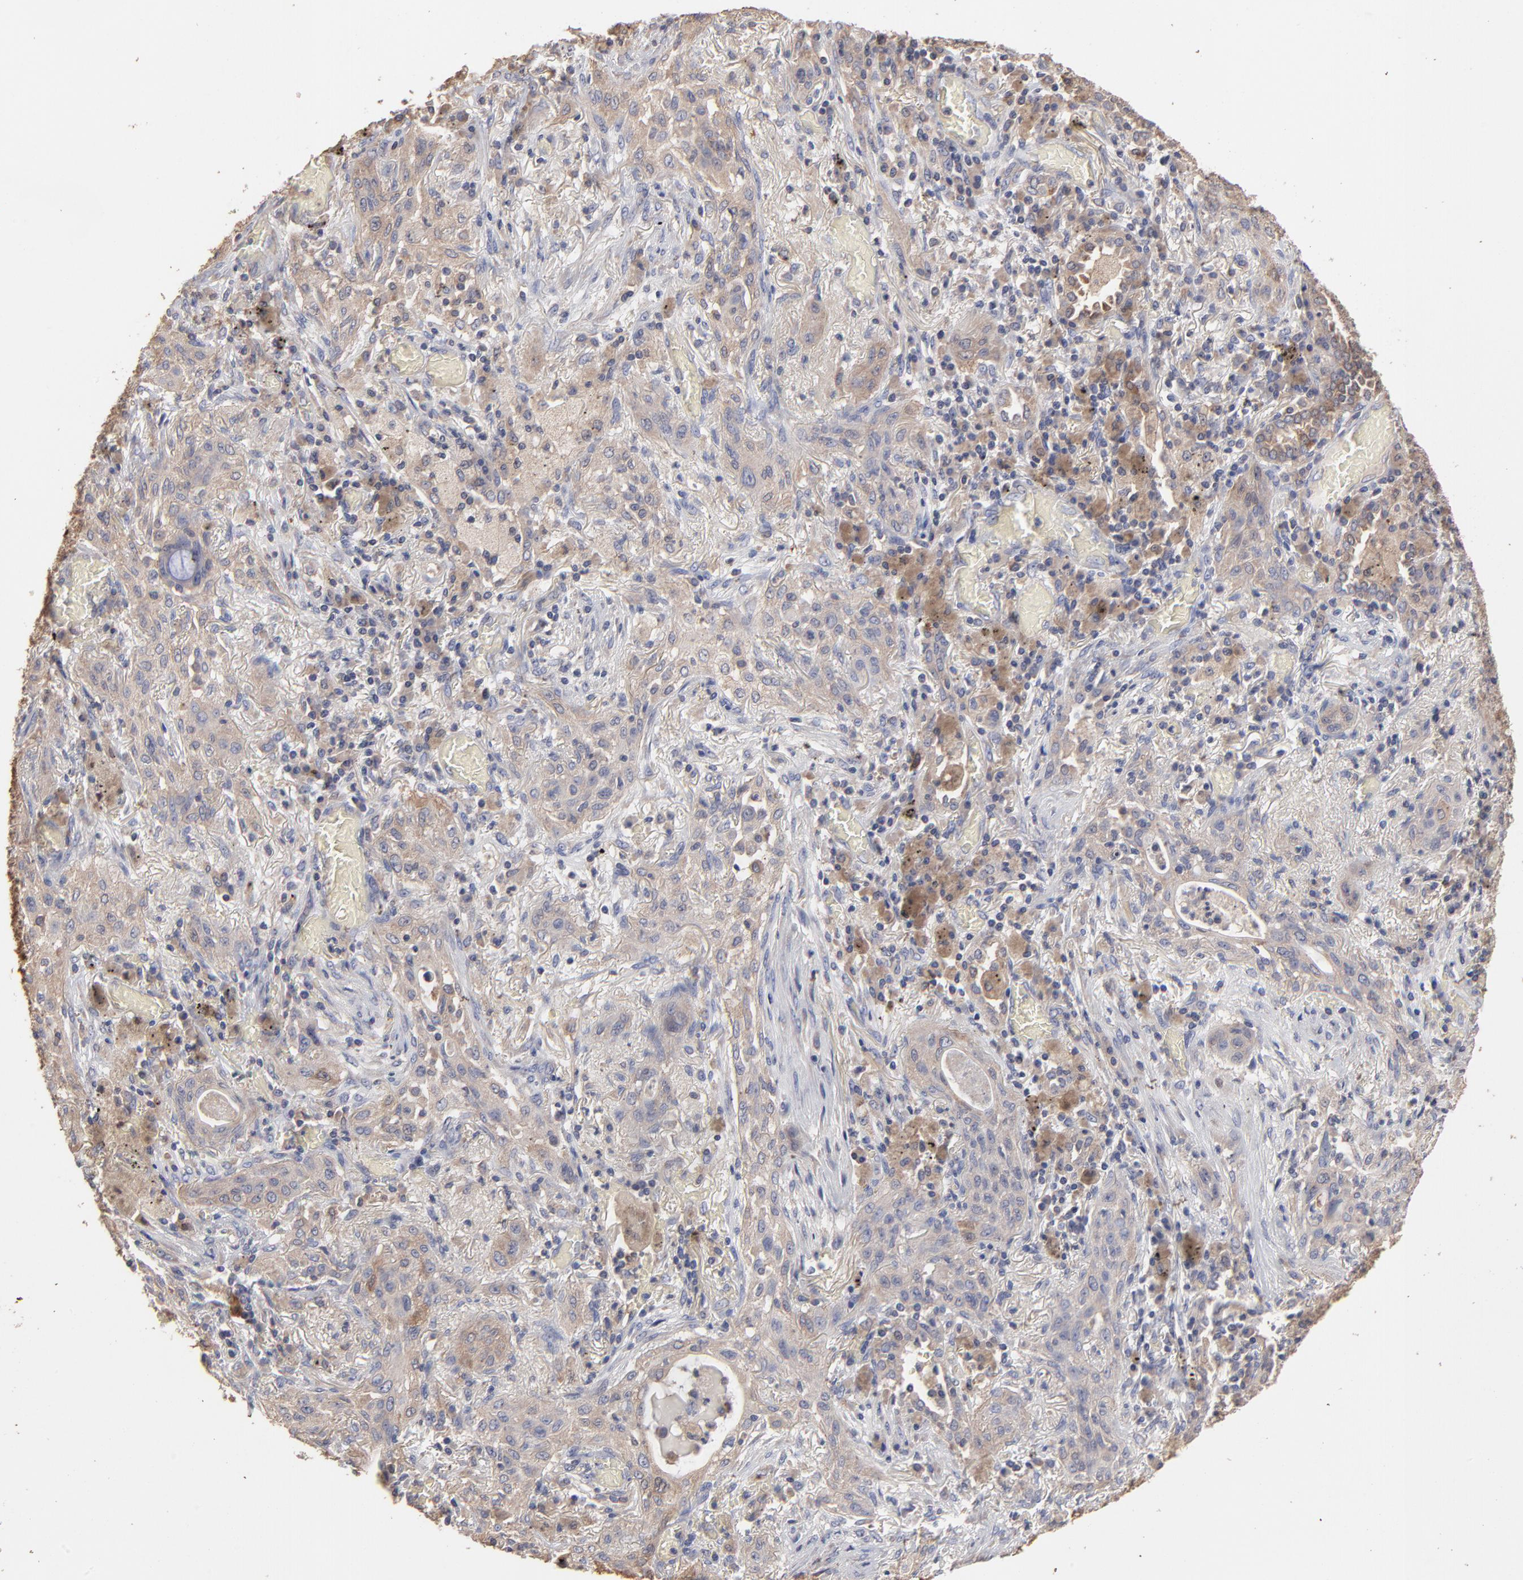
{"staining": {"intensity": "moderate", "quantity": ">75%", "location": "cytoplasmic/membranous"}, "tissue": "lung cancer", "cell_type": "Tumor cells", "image_type": "cancer", "snomed": [{"axis": "morphology", "description": "Squamous cell carcinoma, NOS"}, {"axis": "topography", "description": "Lung"}], "caption": "There is medium levels of moderate cytoplasmic/membranous staining in tumor cells of lung cancer, as demonstrated by immunohistochemical staining (brown color).", "gene": "TANGO2", "patient": {"sex": "female", "age": 47}}